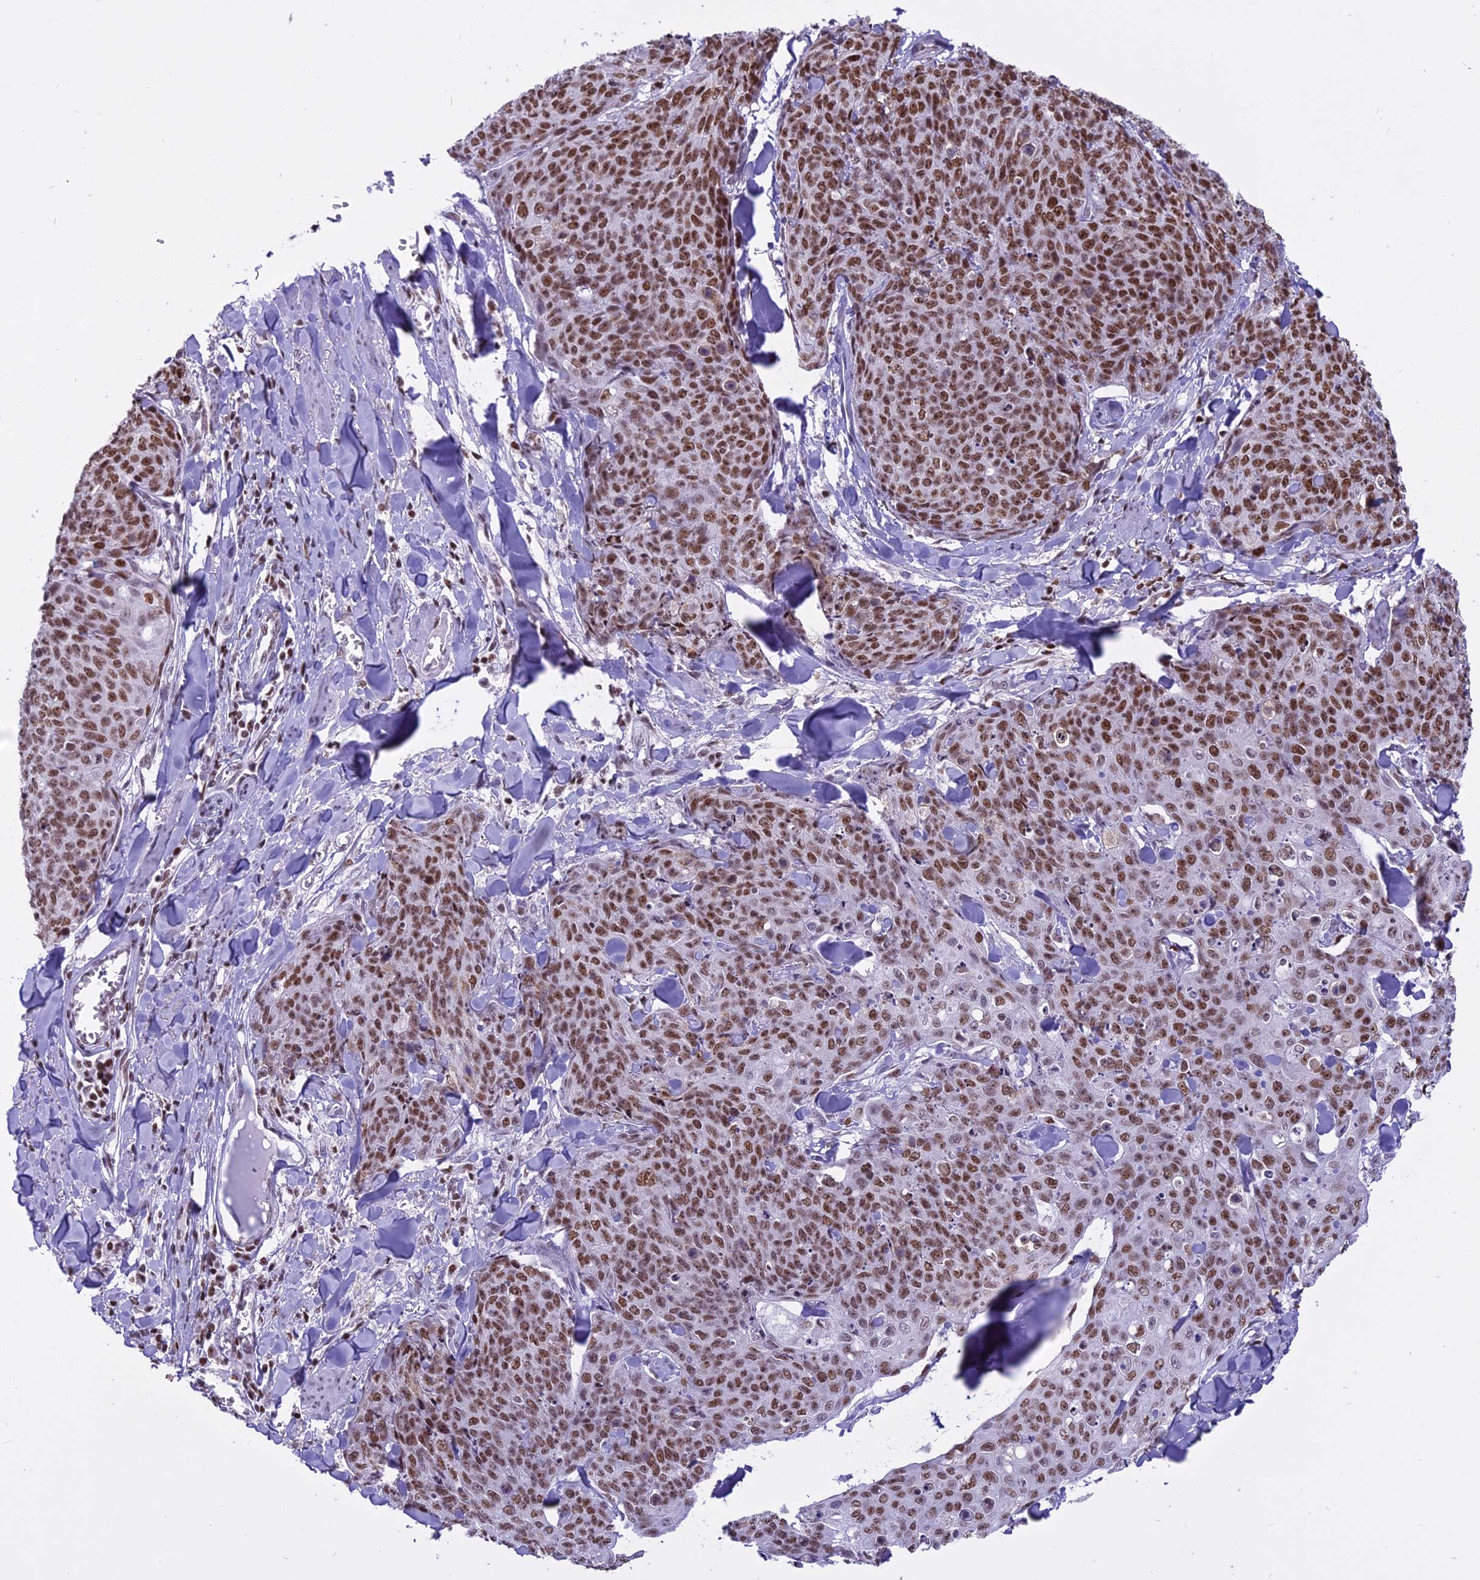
{"staining": {"intensity": "moderate", "quantity": ">75%", "location": "nuclear"}, "tissue": "skin cancer", "cell_type": "Tumor cells", "image_type": "cancer", "snomed": [{"axis": "morphology", "description": "Squamous cell carcinoma, NOS"}, {"axis": "topography", "description": "Skin"}, {"axis": "topography", "description": "Vulva"}], "caption": "Immunohistochemistry (IHC) photomicrograph of neoplastic tissue: skin cancer stained using IHC shows medium levels of moderate protein expression localized specifically in the nuclear of tumor cells, appearing as a nuclear brown color.", "gene": "PARP1", "patient": {"sex": "female", "age": 85}}